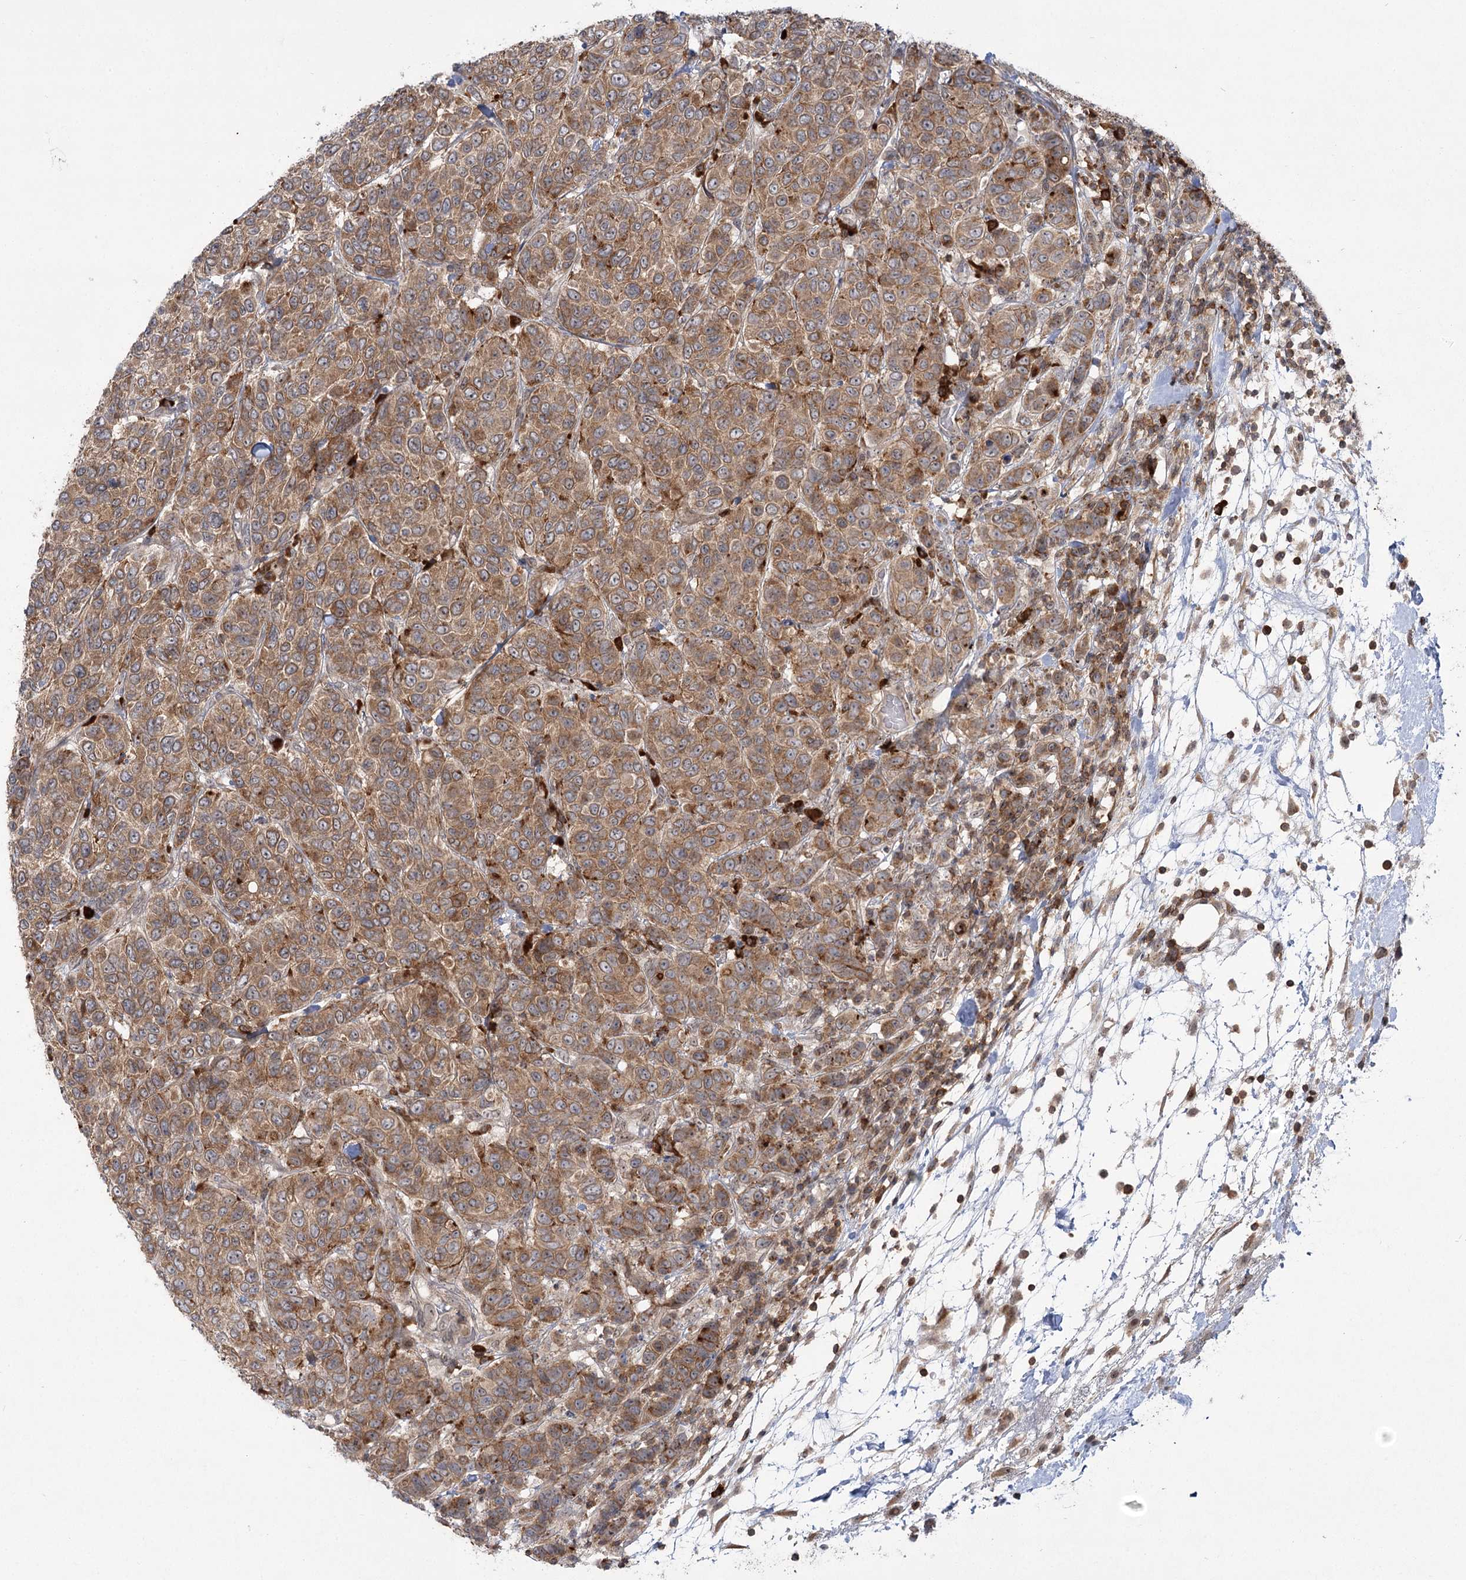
{"staining": {"intensity": "moderate", "quantity": ">75%", "location": "cytoplasmic/membranous"}, "tissue": "breast cancer", "cell_type": "Tumor cells", "image_type": "cancer", "snomed": [{"axis": "morphology", "description": "Duct carcinoma"}, {"axis": "topography", "description": "Breast"}], "caption": "Protein expression analysis of infiltrating ductal carcinoma (breast) shows moderate cytoplasmic/membranous expression in approximately >75% of tumor cells. (DAB (3,3'-diaminobenzidine) IHC with brightfield microscopy, high magnification).", "gene": "SYTL1", "patient": {"sex": "female", "age": 55}}